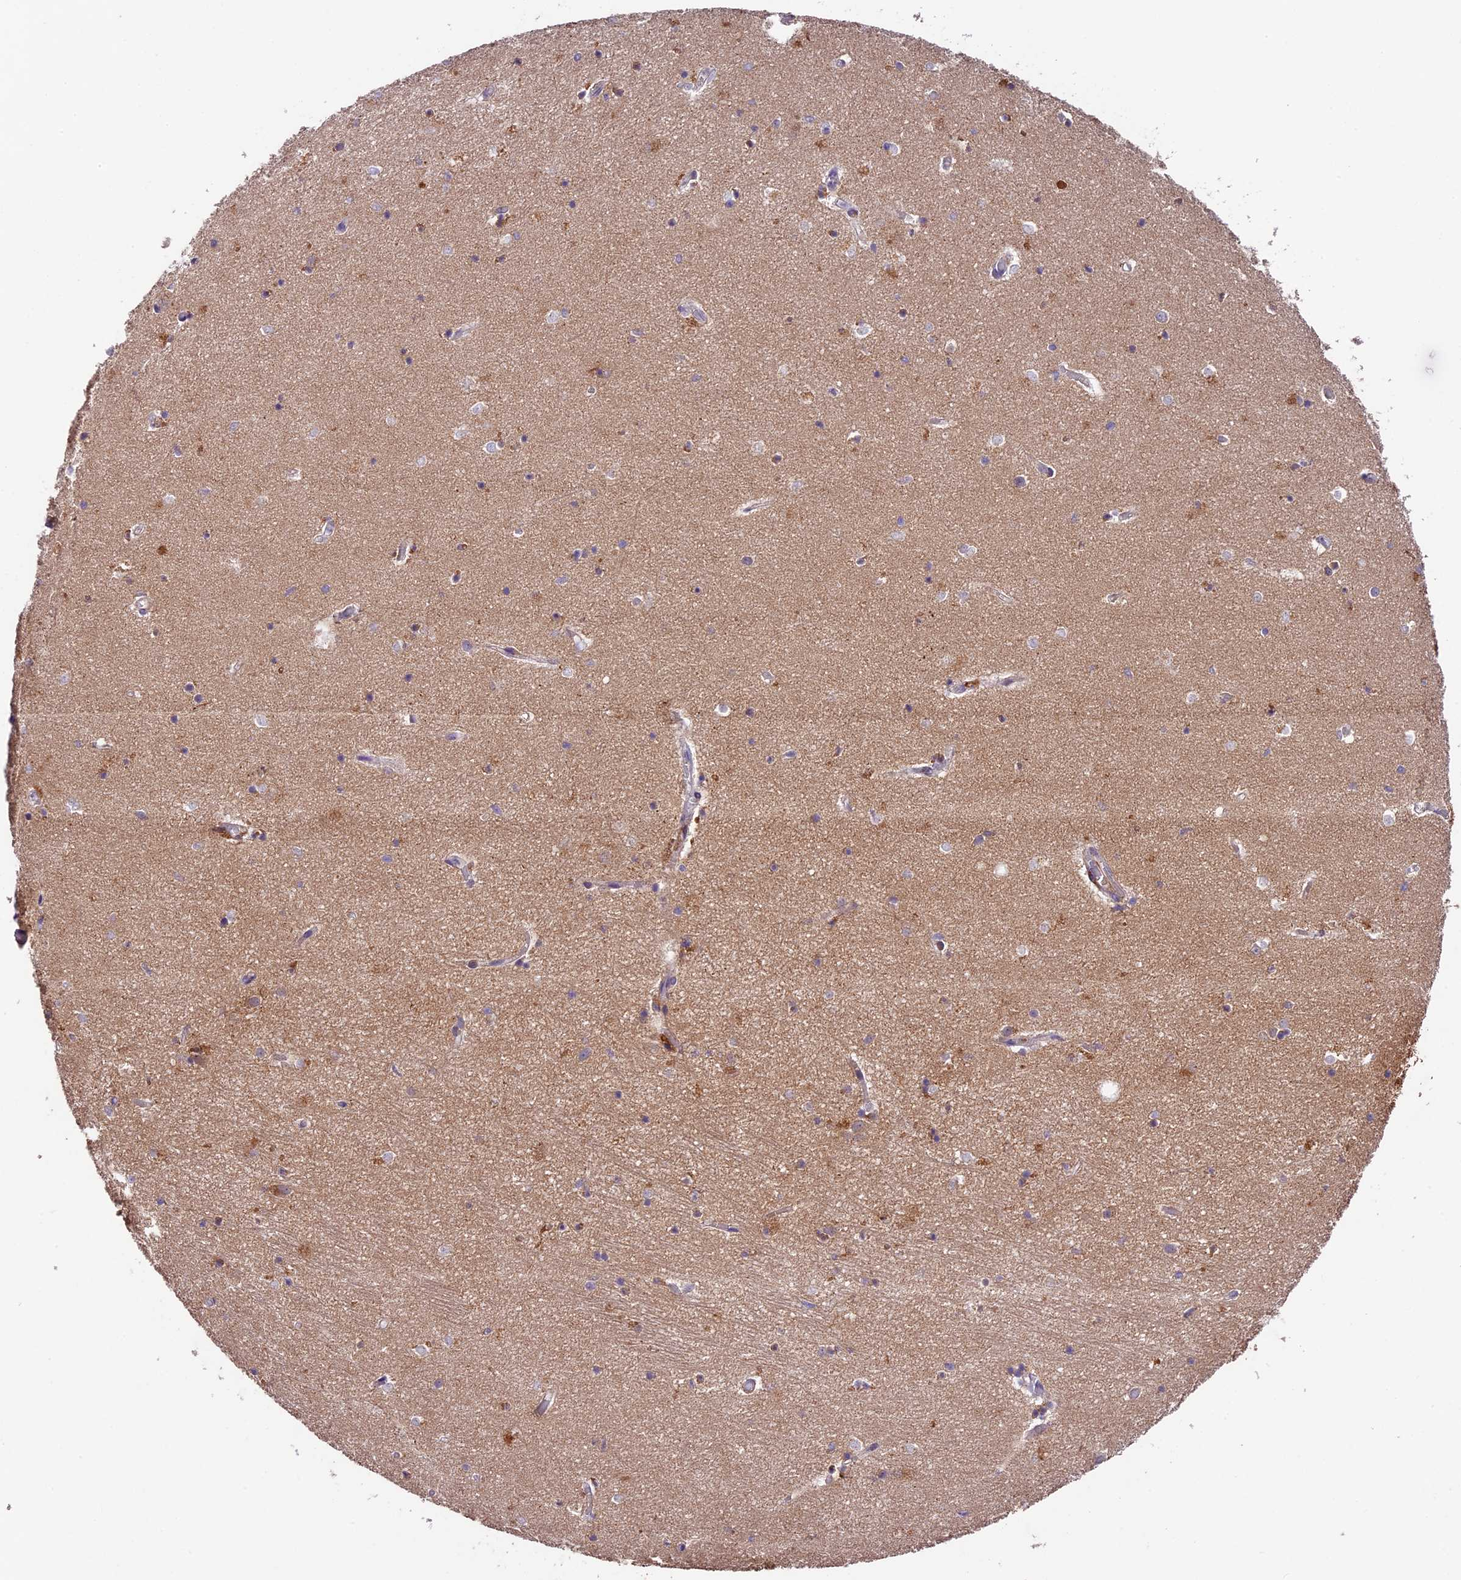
{"staining": {"intensity": "weak", "quantity": "<25%", "location": "cytoplasmic/membranous"}, "tissue": "hippocampus", "cell_type": "Glial cells", "image_type": "normal", "snomed": [{"axis": "morphology", "description": "Normal tissue, NOS"}, {"axis": "topography", "description": "Hippocampus"}], "caption": "Immunohistochemical staining of normal hippocampus reveals no significant expression in glial cells. (Stains: DAB (3,3'-diaminobenzidine) immunohistochemistry (IHC) with hematoxylin counter stain, Microscopy: brightfield microscopy at high magnification).", "gene": "LSM7", "patient": {"sex": "female", "age": 64}}